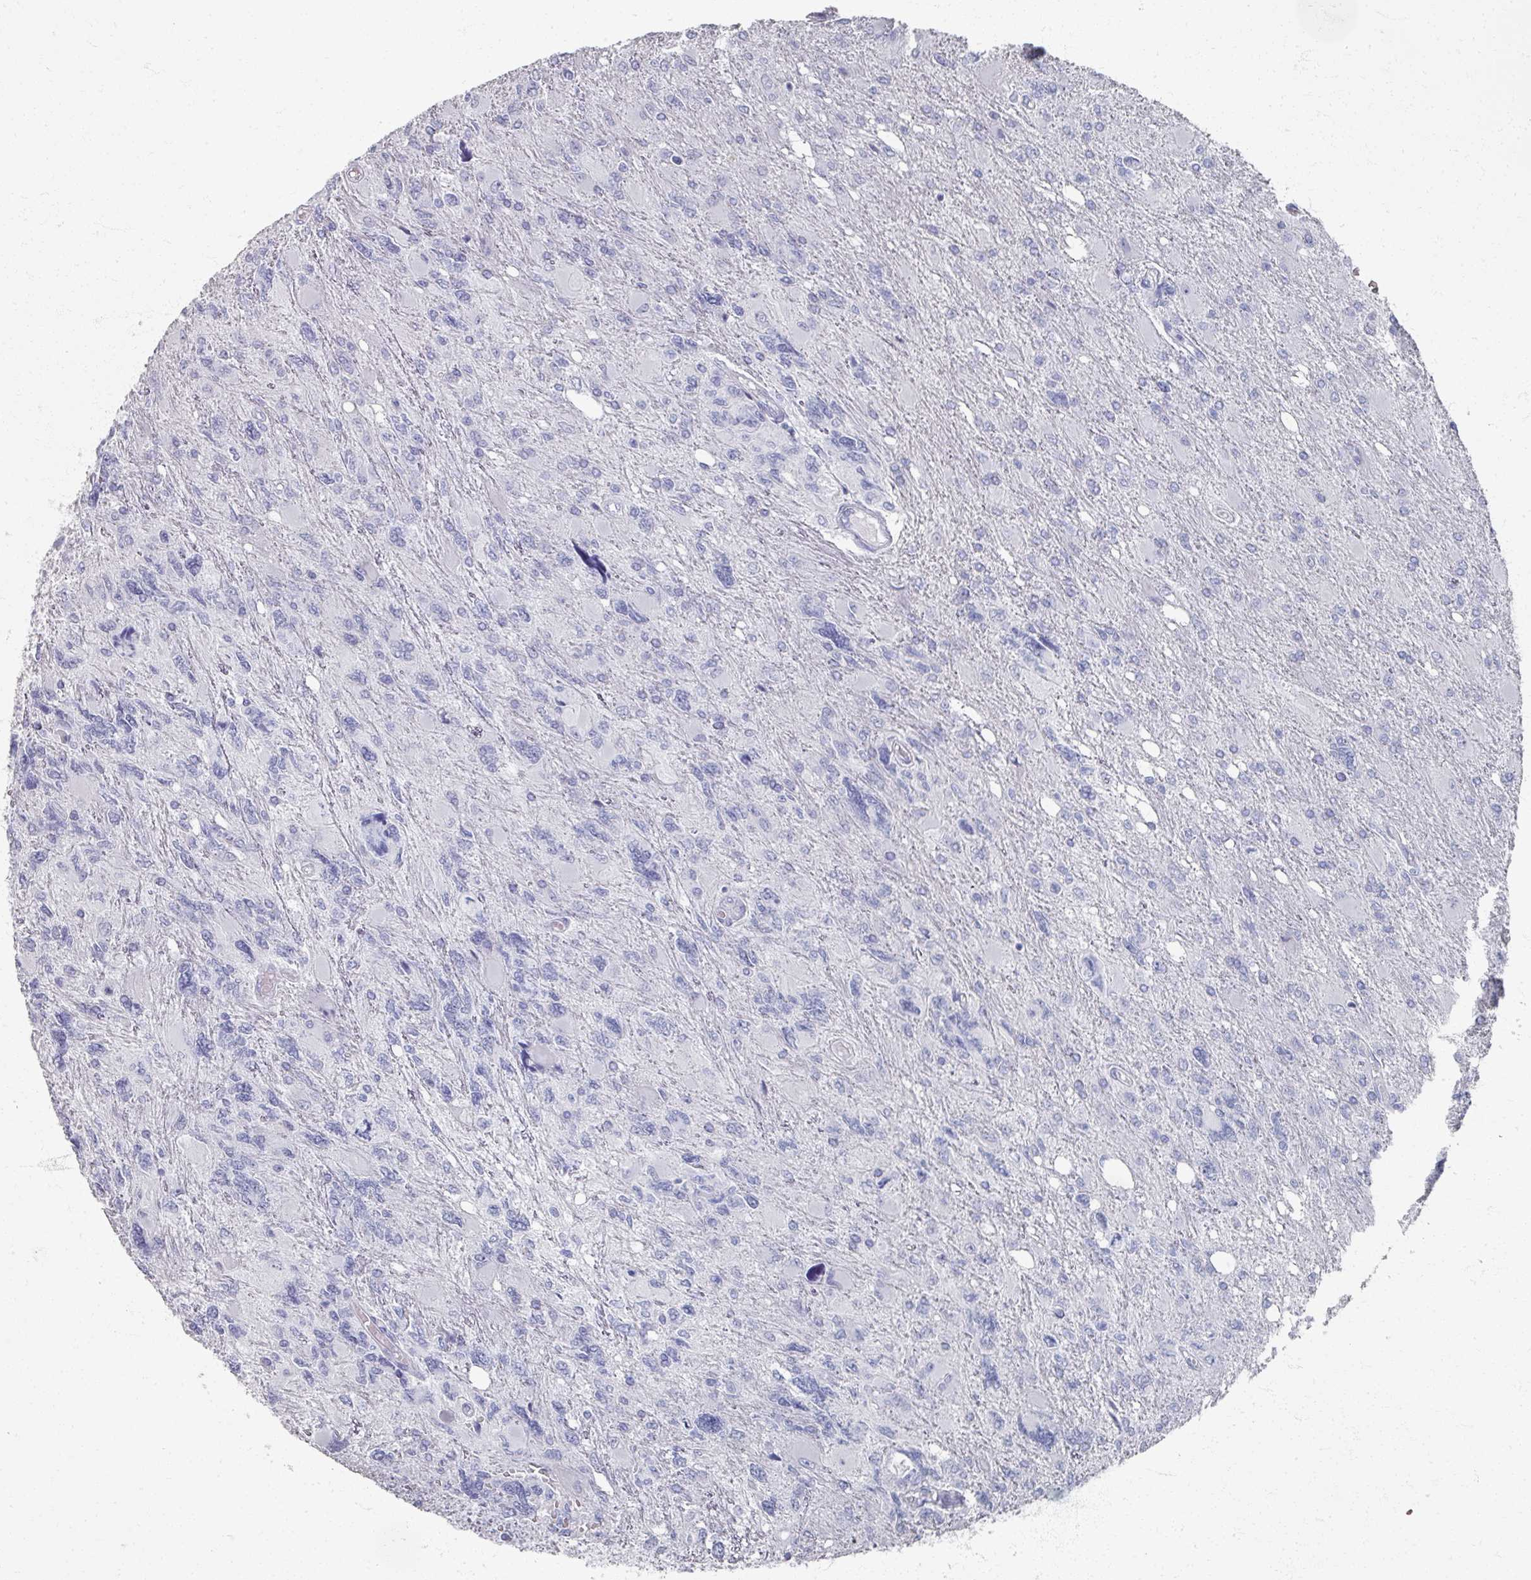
{"staining": {"intensity": "negative", "quantity": "none", "location": "none"}, "tissue": "glioma", "cell_type": "Tumor cells", "image_type": "cancer", "snomed": [{"axis": "morphology", "description": "Glioma, malignant, High grade"}, {"axis": "topography", "description": "Brain"}], "caption": "The micrograph reveals no staining of tumor cells in glioma.", "gene": "PSKH1", "patient": {"sex": "male", "age": 67}}